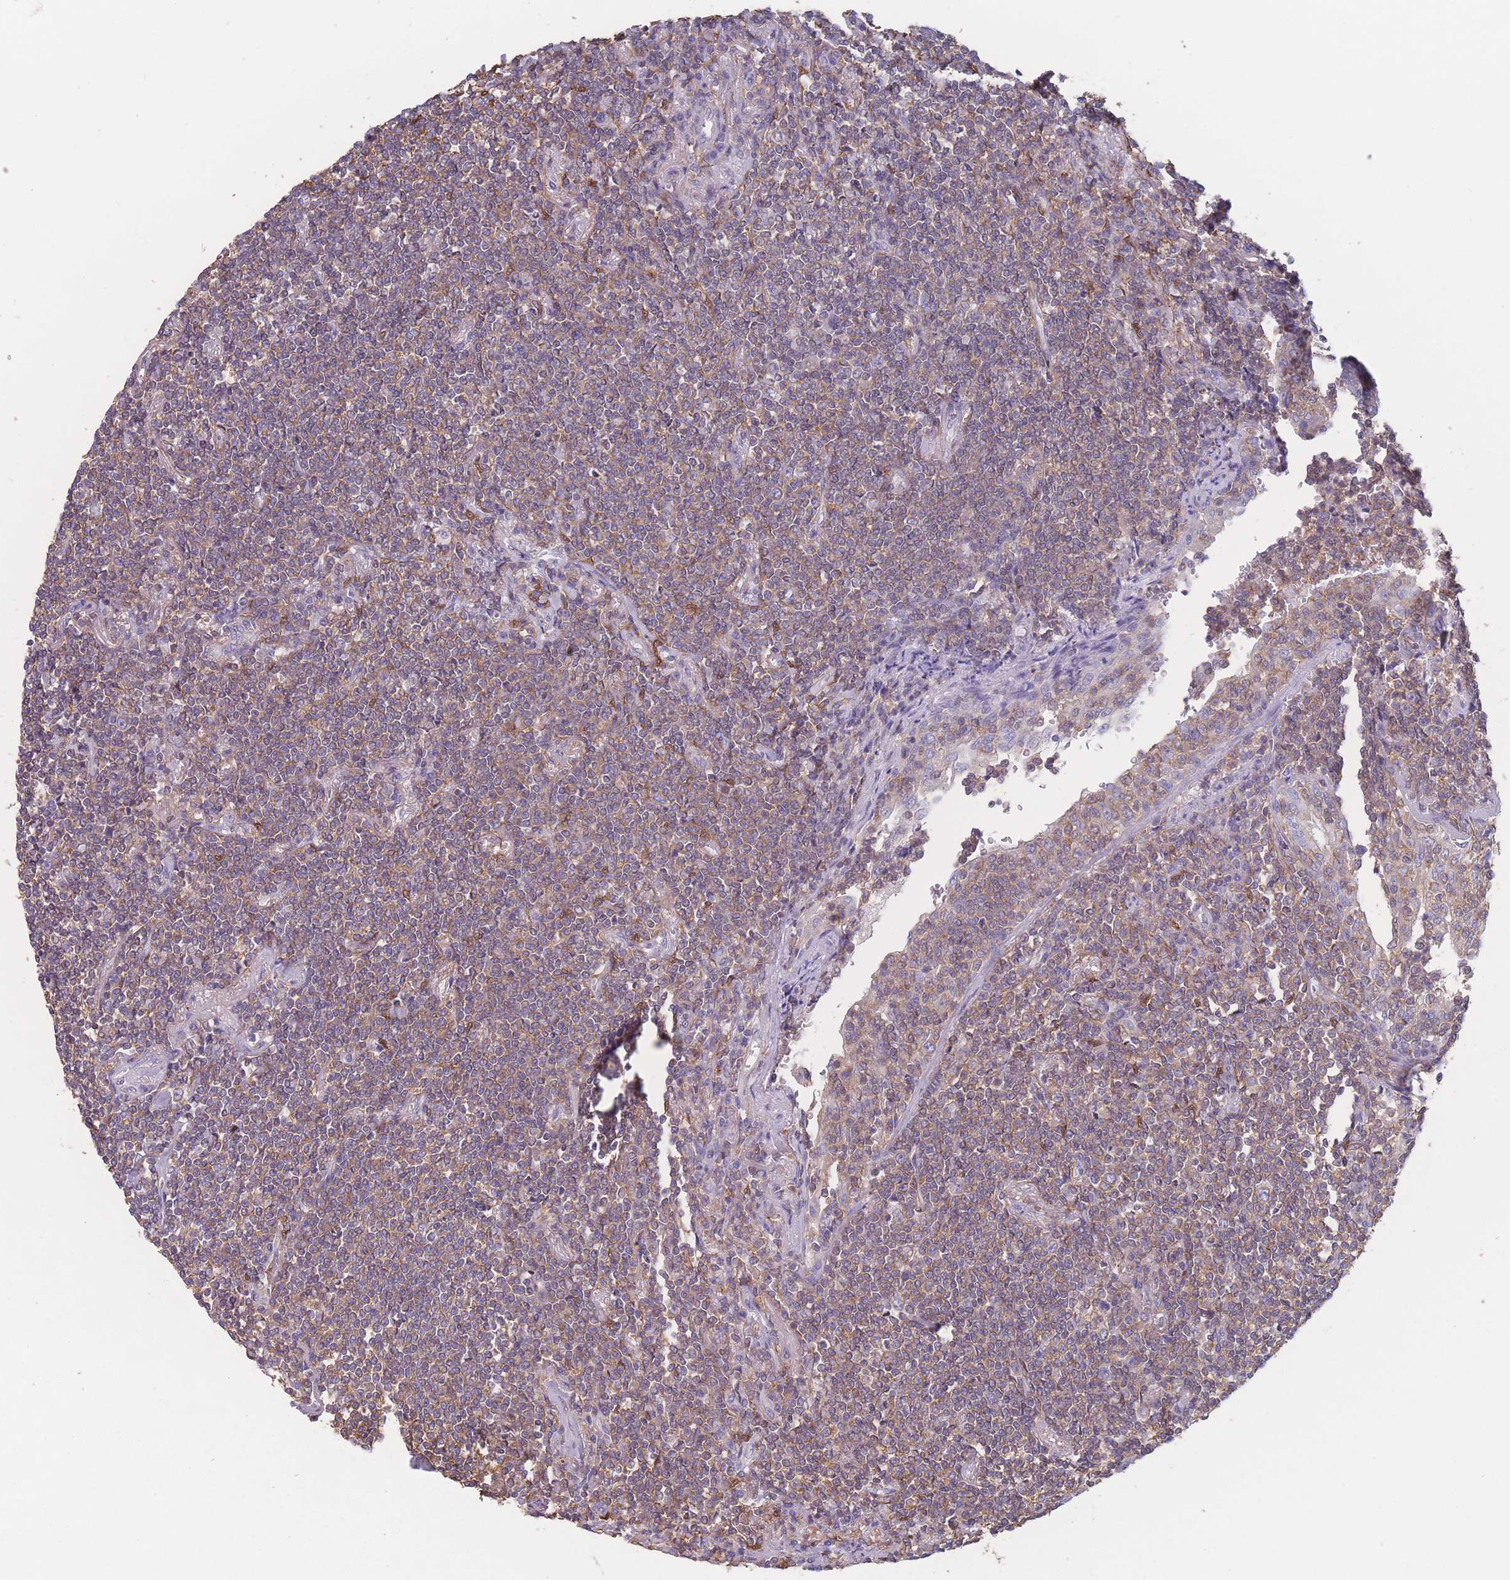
{"staining": {"intensity": "moderate", "quantity": "25%-75%", "location": "cytoplasmic/membranous"}, "tissue": "lymphoma", "cell_type": "Tumor cells", "image_type": "cancer", "snomed": [{"axis": "morphology", "description": "Malignant lymphoma, non-Hodgkin's type, Low grade"}, {"axis": "topography", "description": "Lung"}], "caption": "The histopathology image exhibits a brown stain indicating the presence of a protein in the cytoplasmic/membranous of tumor cells in lymphoma.", "gene": "ADH1A", "patient": {"sex": "female", "age": 71}}